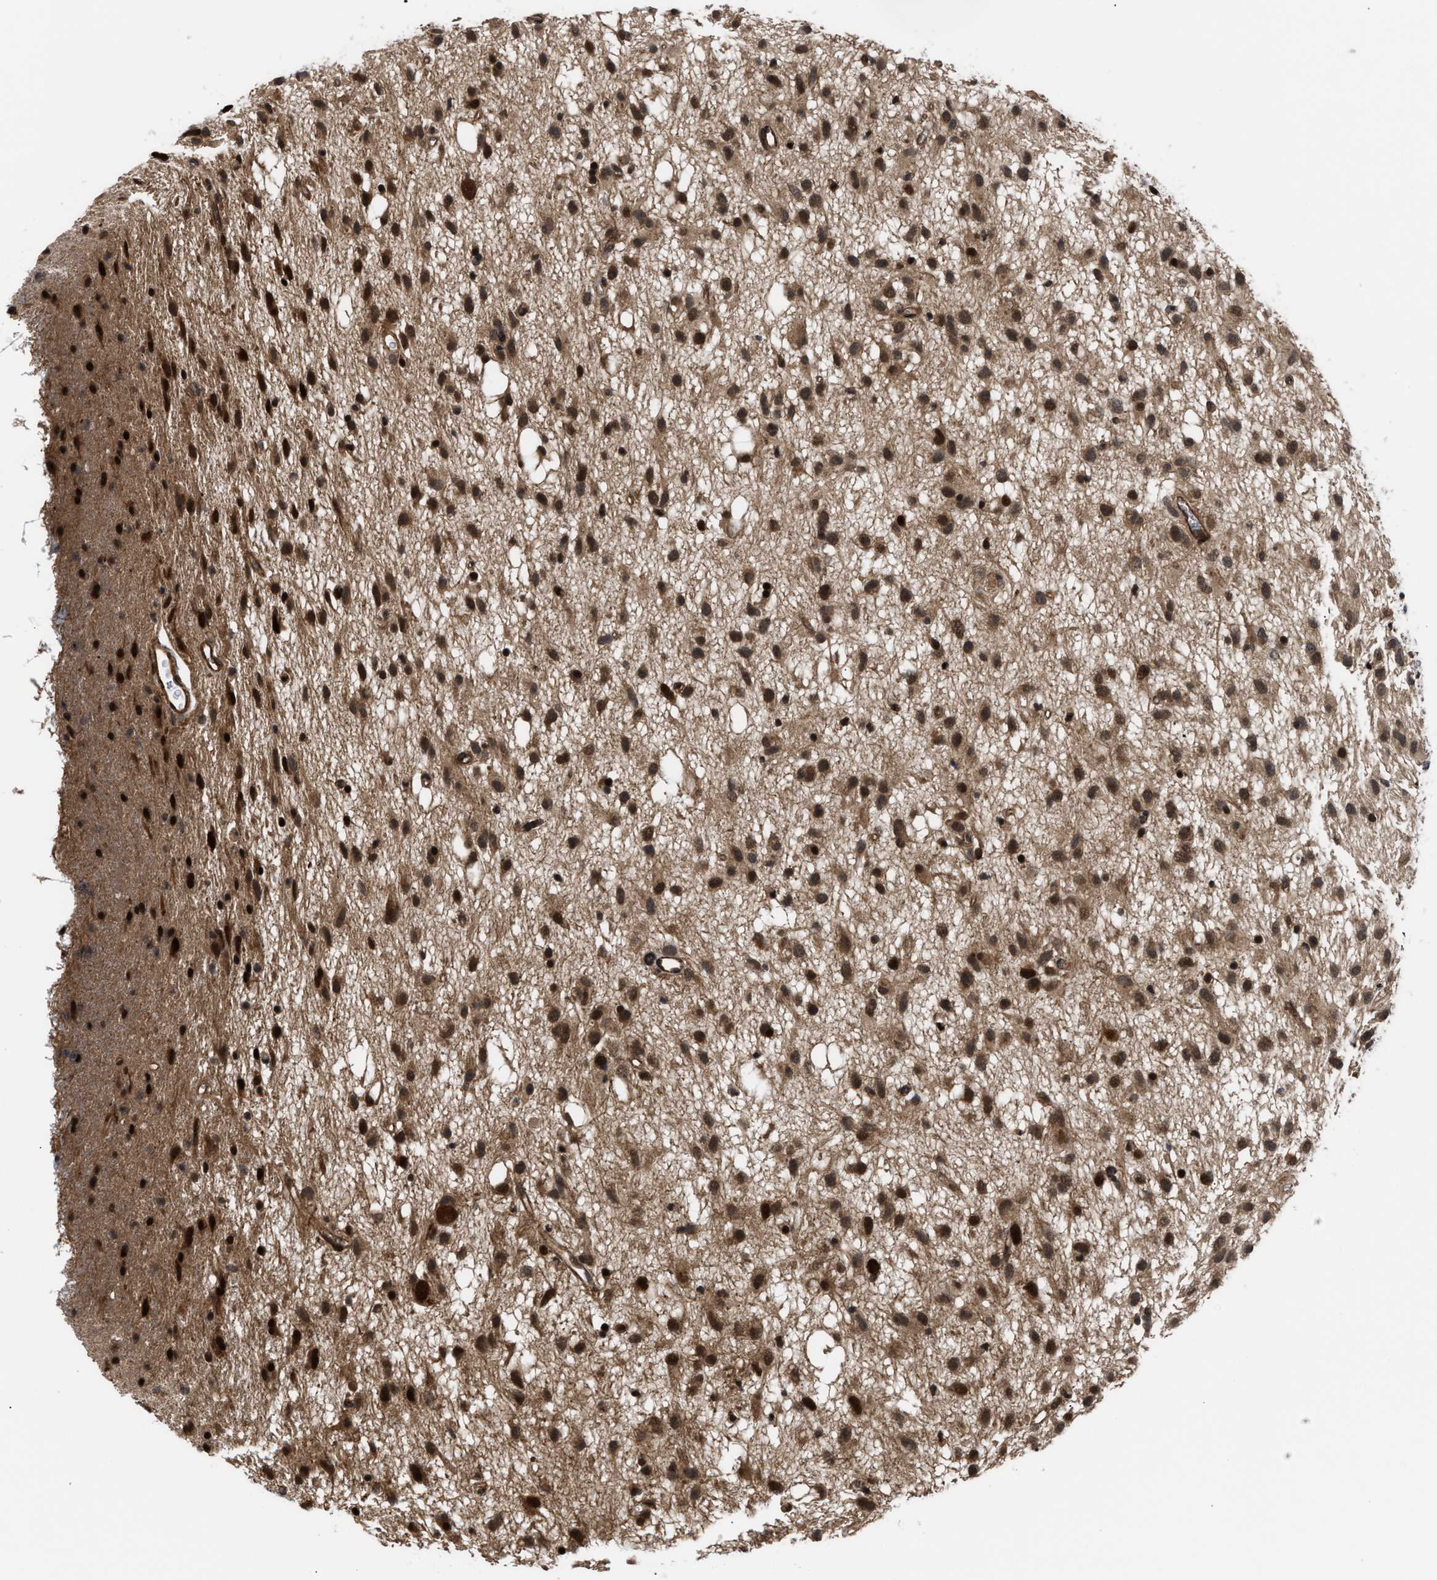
{"staining": {"intensity": "strong", "quantity": ">75%", "location": "cytoplasmic/membranous,nuclear"}, "tissue": "glioma", "cell_type": "Tumor cells", "image_type": "cancer", "snomed": [{"axis": "morphology", "description": "Glioma, malignant, Low grade"}, {"axis": "topography", "description": "Brain"}], "caption": "Strong cytoplasmic/membranous and nuclear protein expression is appreciated in about >75% of tumor cells in glioma.", "gene": "STAU2", "patient": {"sex": "male", "age": 77}}